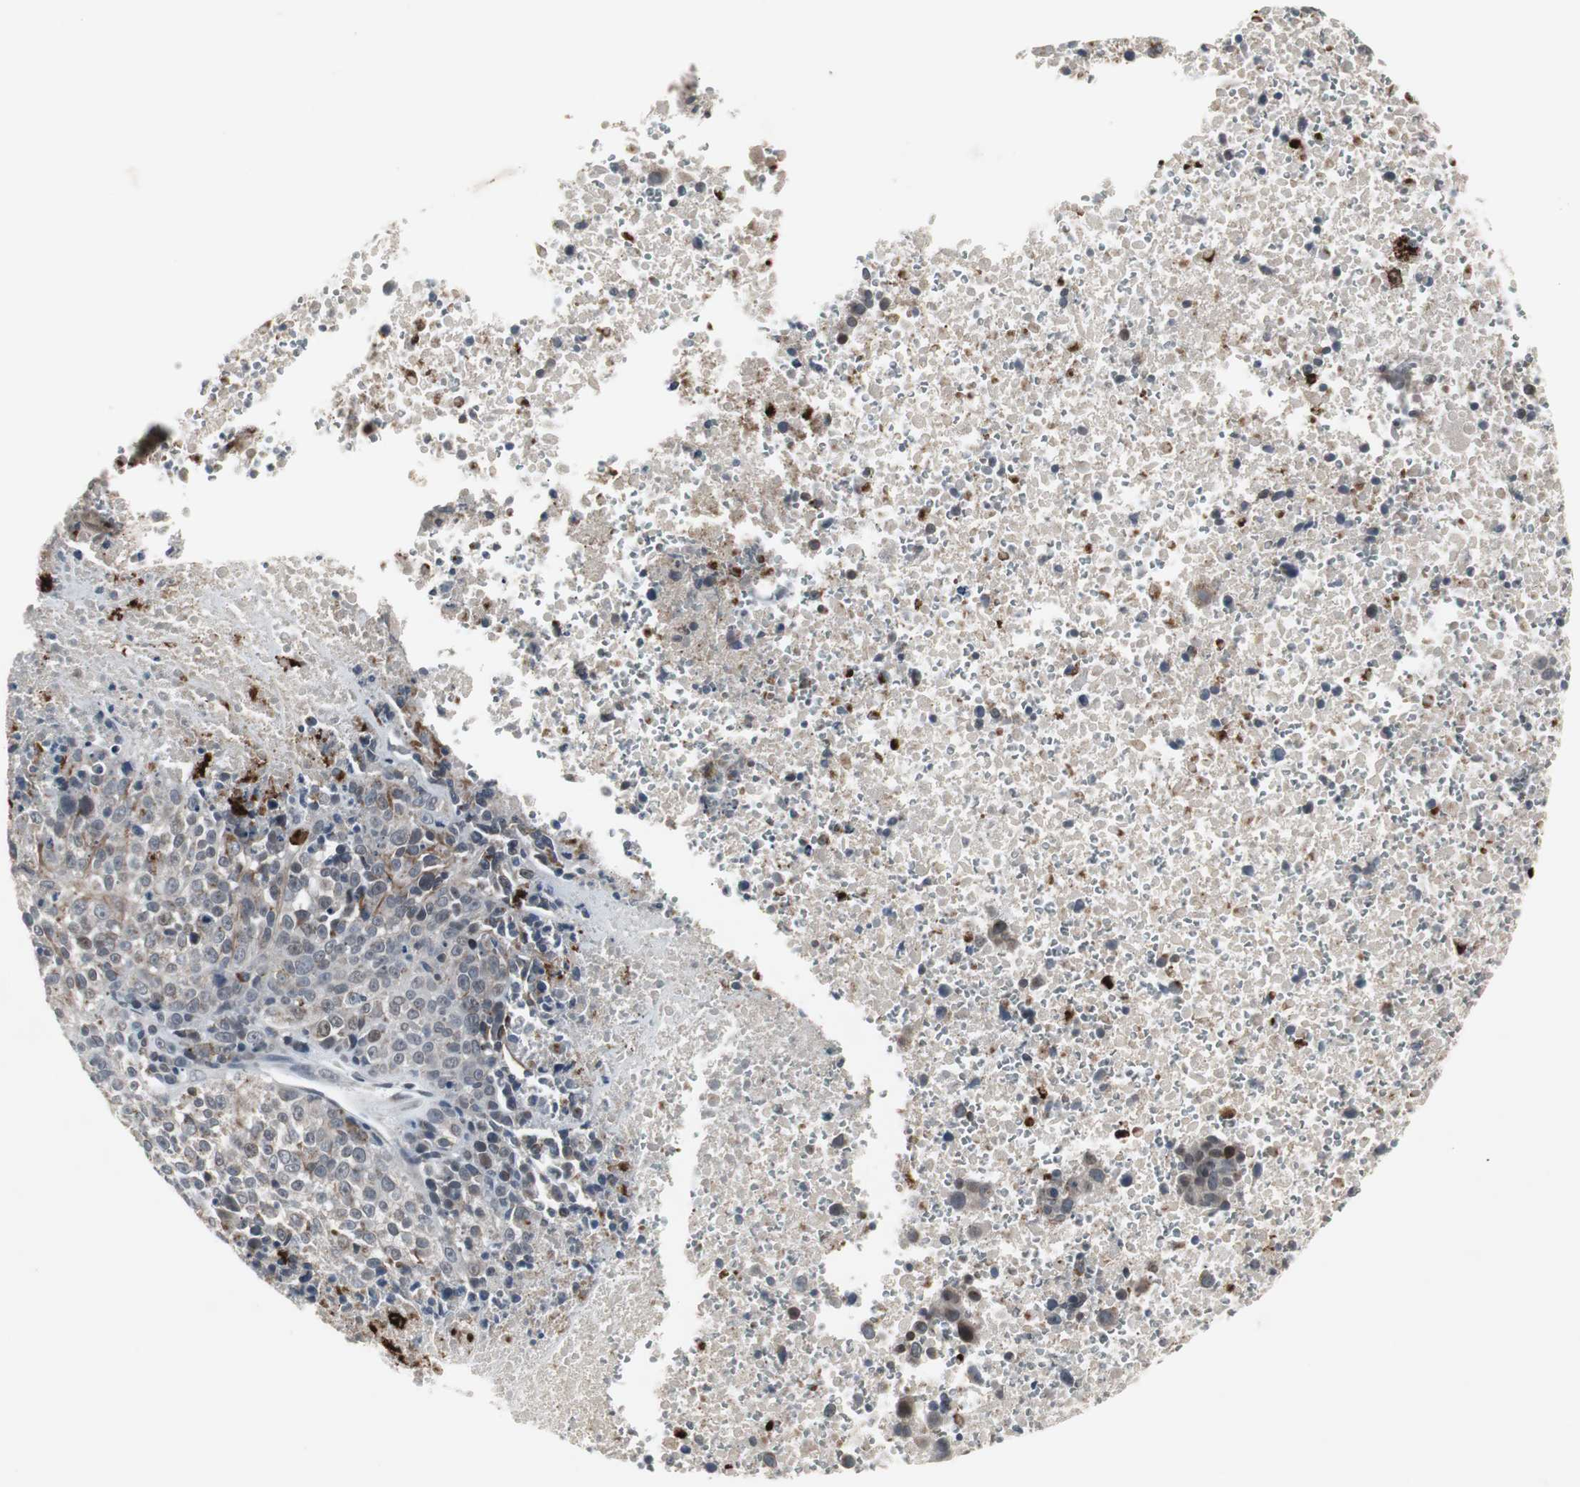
{"staining": {"intensity": "moderate", "quantity": "<25%", "location": "cytoplasmic/membranous,nuclear"}, "tissue": "melanoma", "cell_type": "Tumor cells", "image_type": "cancer", "snomed": [{"axis": "morphology", "description": "Malignant melanoma, Metastatic site"}, {"axis": "topography", "description": "Cerebral cortex"}], "caption": "Immunohistochemical staining of human melanoma reveals low levels of moderate cytoplasmic/membranous and nuclear protein positivity in about <25% of tumor cells. (Stains: DAB in brown, nuclei in blue, Microscopy: brightfield microscopy at high magnification).", "gene": "ZNF396", "patient": {"sex": "female", "age": 52}}